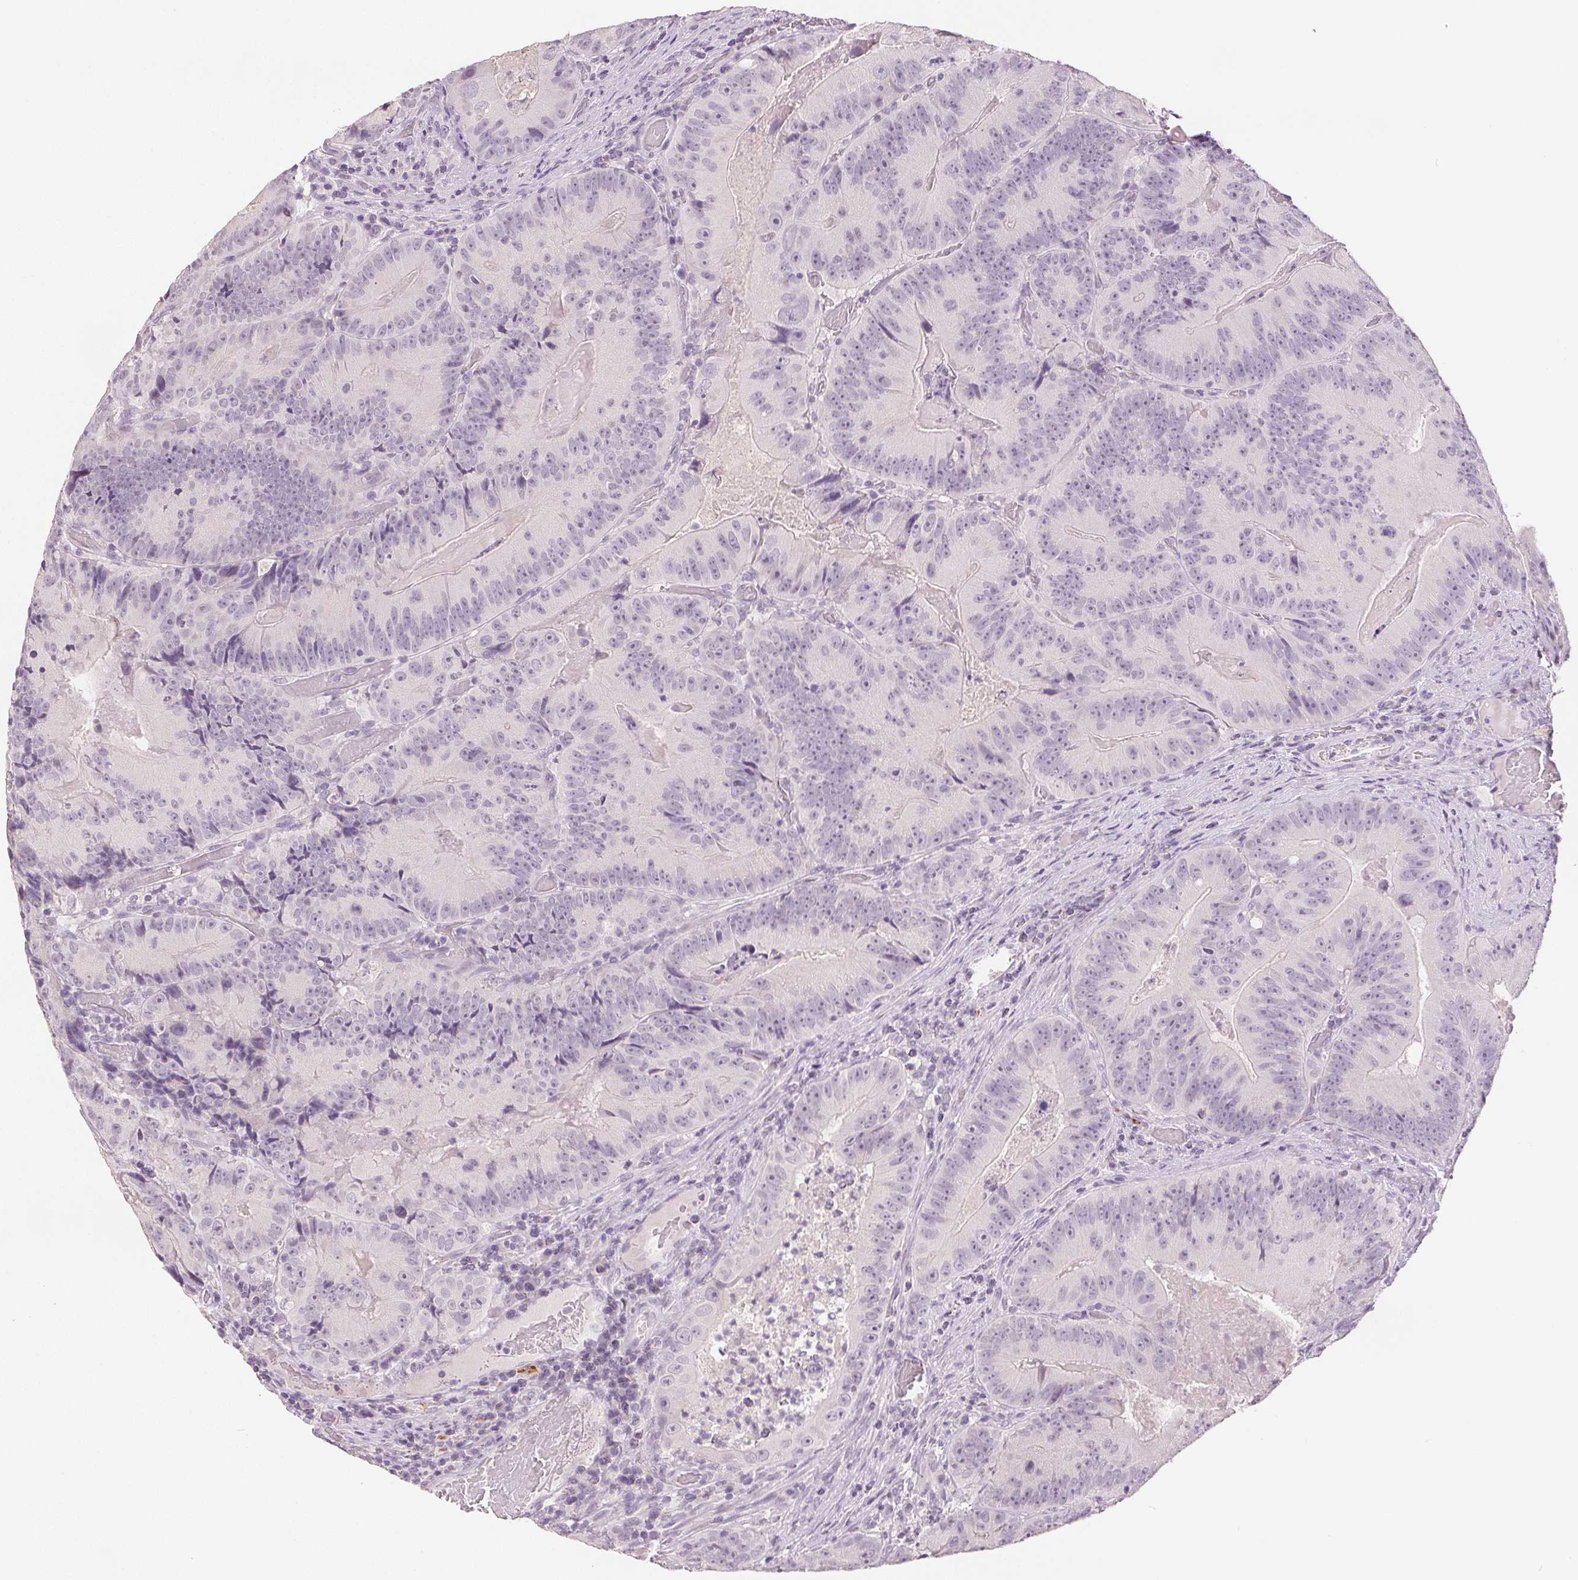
{"staining": {"intensity": "negative", "quantity": "none", "location": "none"}, "tissue": "colorectal cancer", "cell_type": "Tumor cells", "image_type": "cancer", "snomed": [{"axis": "morphology", "description": "Adenocarcinoma, NOS"}, {"axis": "topography", "description": "Colon"}], "caption": "Tumor cells are negative for brown protein staining in adenocarcinoma (colorectal). (Brightfield microscopy of DAB IHC at high magnification).", "gene": "SCGN", "patient": {"sex": "female", "age": 86}}